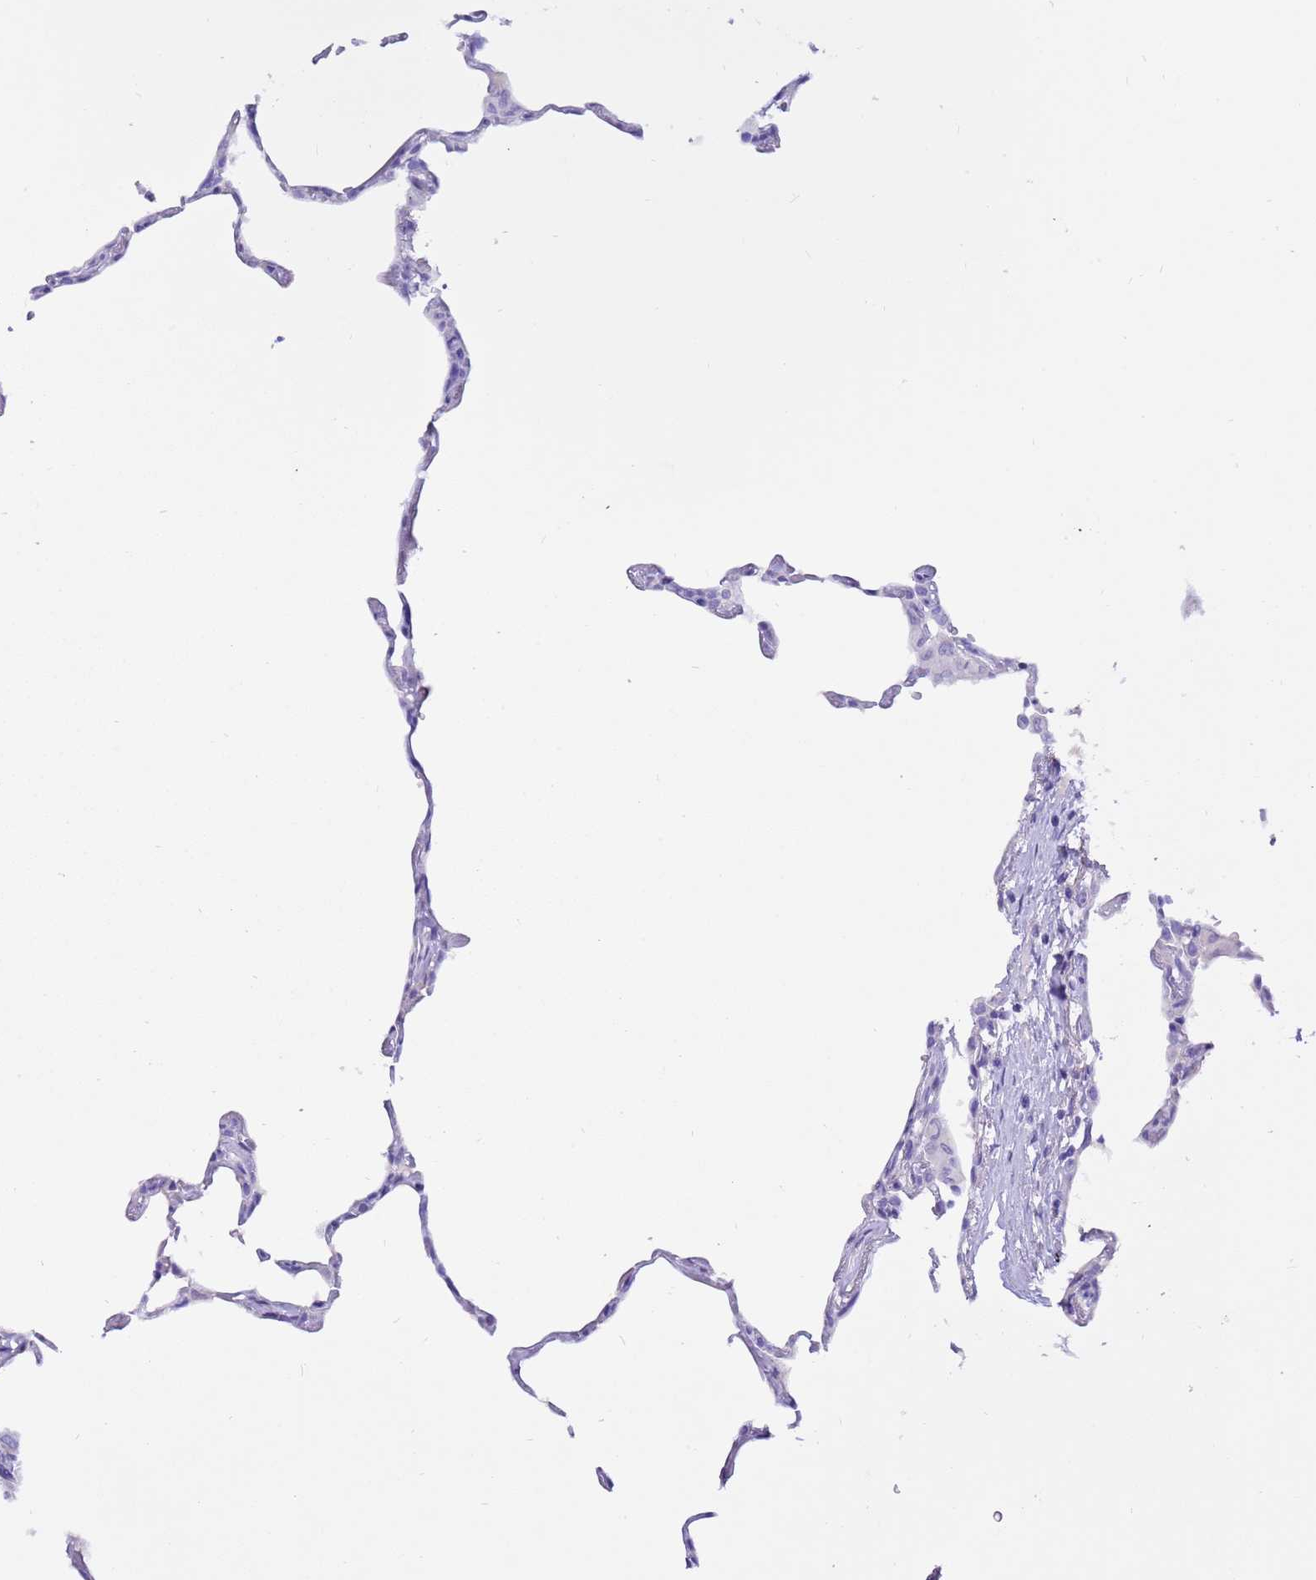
{"staining": {"intensity": "negative", "quantity": "none", "location": "none"}, "tissue": "lung", "cell_type": "Alveolar cells", "image_type": "normal", "snomed": [{"axis": "morphology", "description": "Normal tissue, NOS"}, {"axis": "topography", "description": "Lung"}], "caption": "IHC micrograph of normal lung stained for a protein (brown), which displays no staining in alveolar cells. (Brightfield microscopy of DAB (3,3'-diaminobenzidine) immunohistochemistry at high magnification).", "gene": "CPB1", "patient": {"sex": "female", "age": 57}}